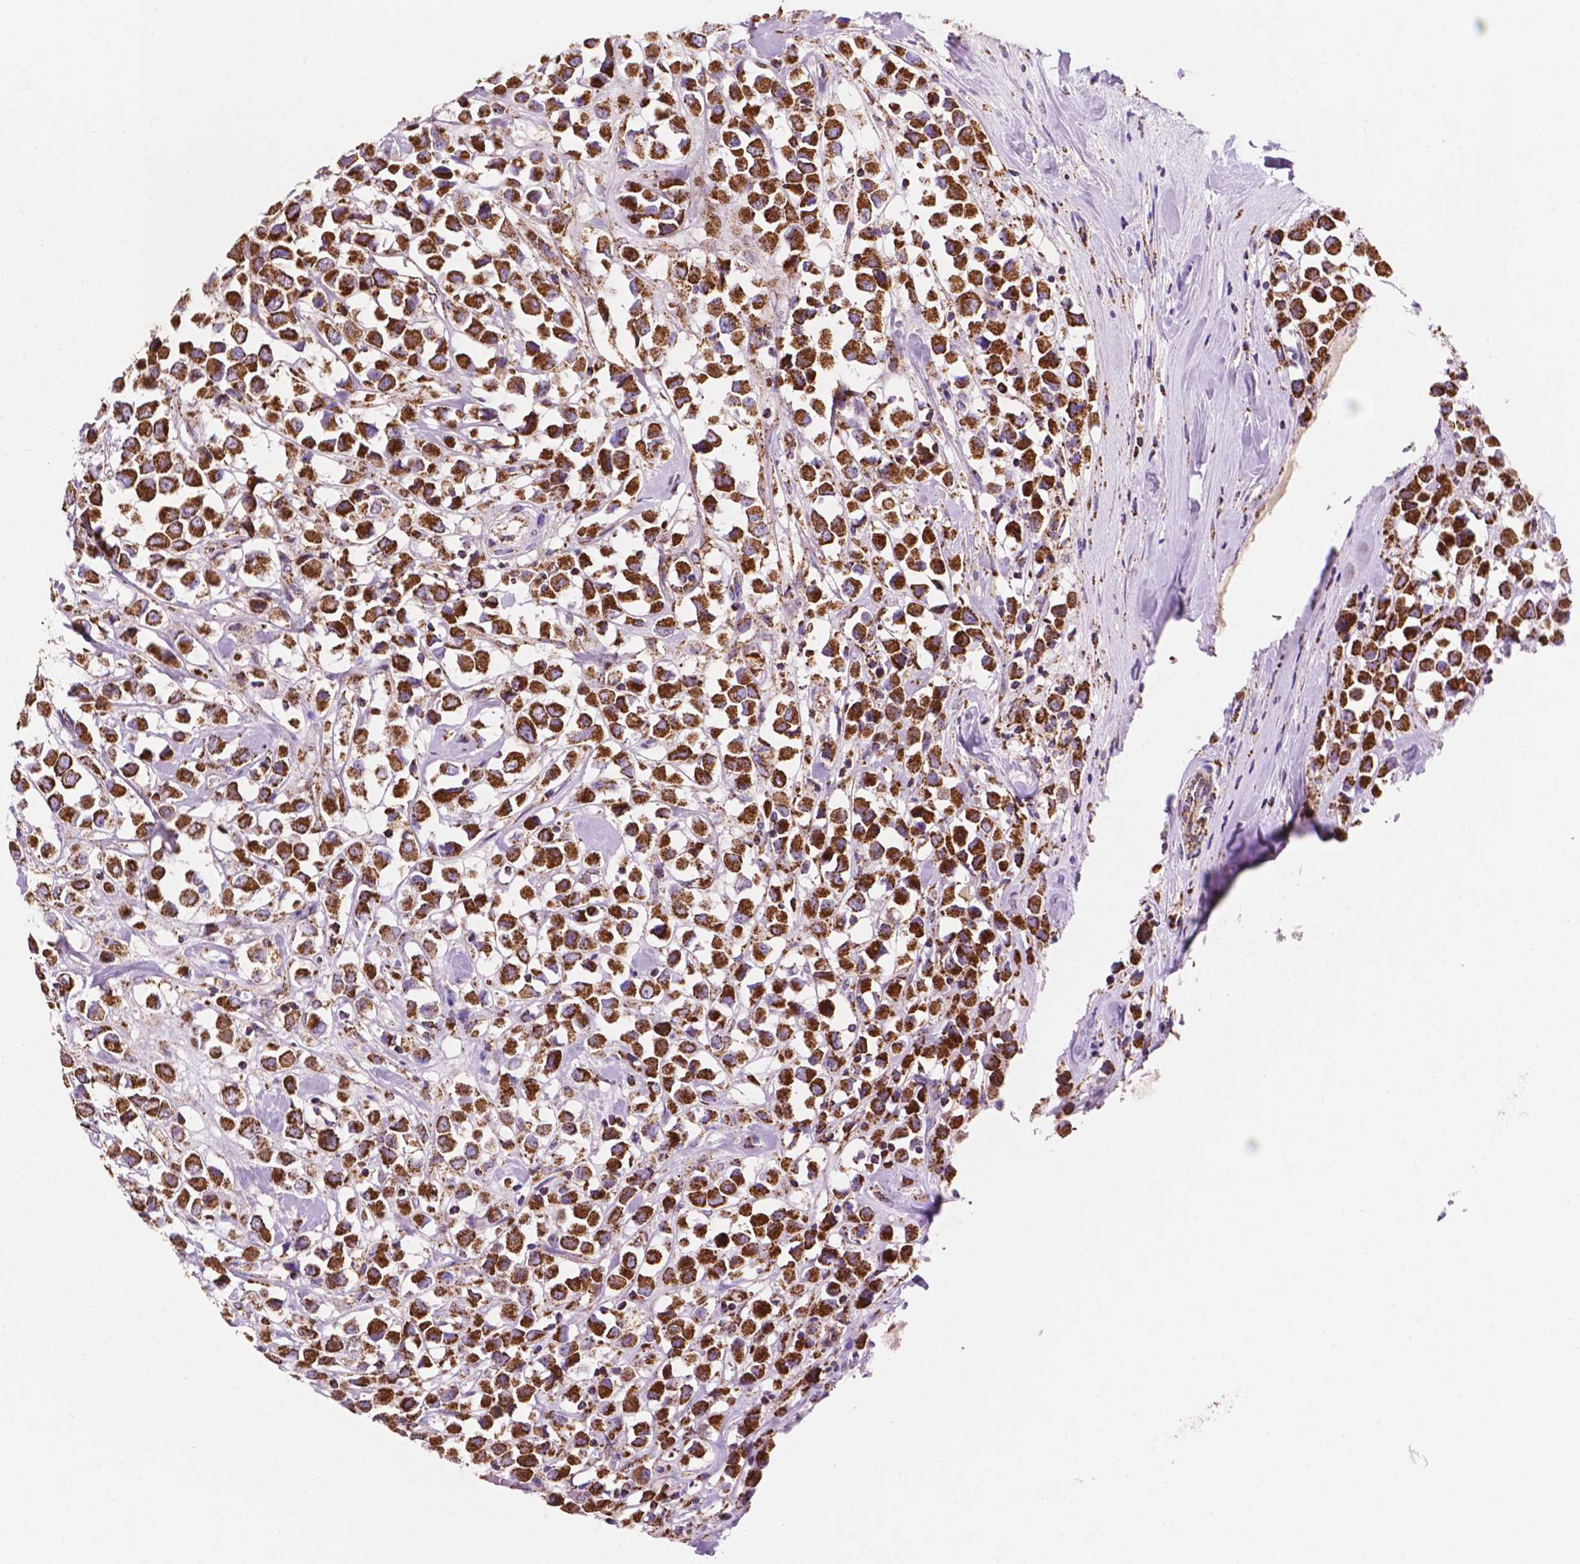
{"staining": {"intensity": "strong", "quantity": ">75%", "location": "cytoplasmic/membranous"}, "tissue": "breast cancer", "cell_type": "Tumor cells", "image_type": "cancer", "snomed": [{"axis": "morphology", "description": "Duct carcinoma"}, {"axis": "topography", "description": "Breast"}], "caption": "Immunohistochemistry of breast cancer (invasive ductal carcinoma) demonstrates high levels of strong cytoplasmic/membranous staining in about >75% of tumor cells.", "gene": "HSPD1", "patient": {"sex": "female", "age": 61}}